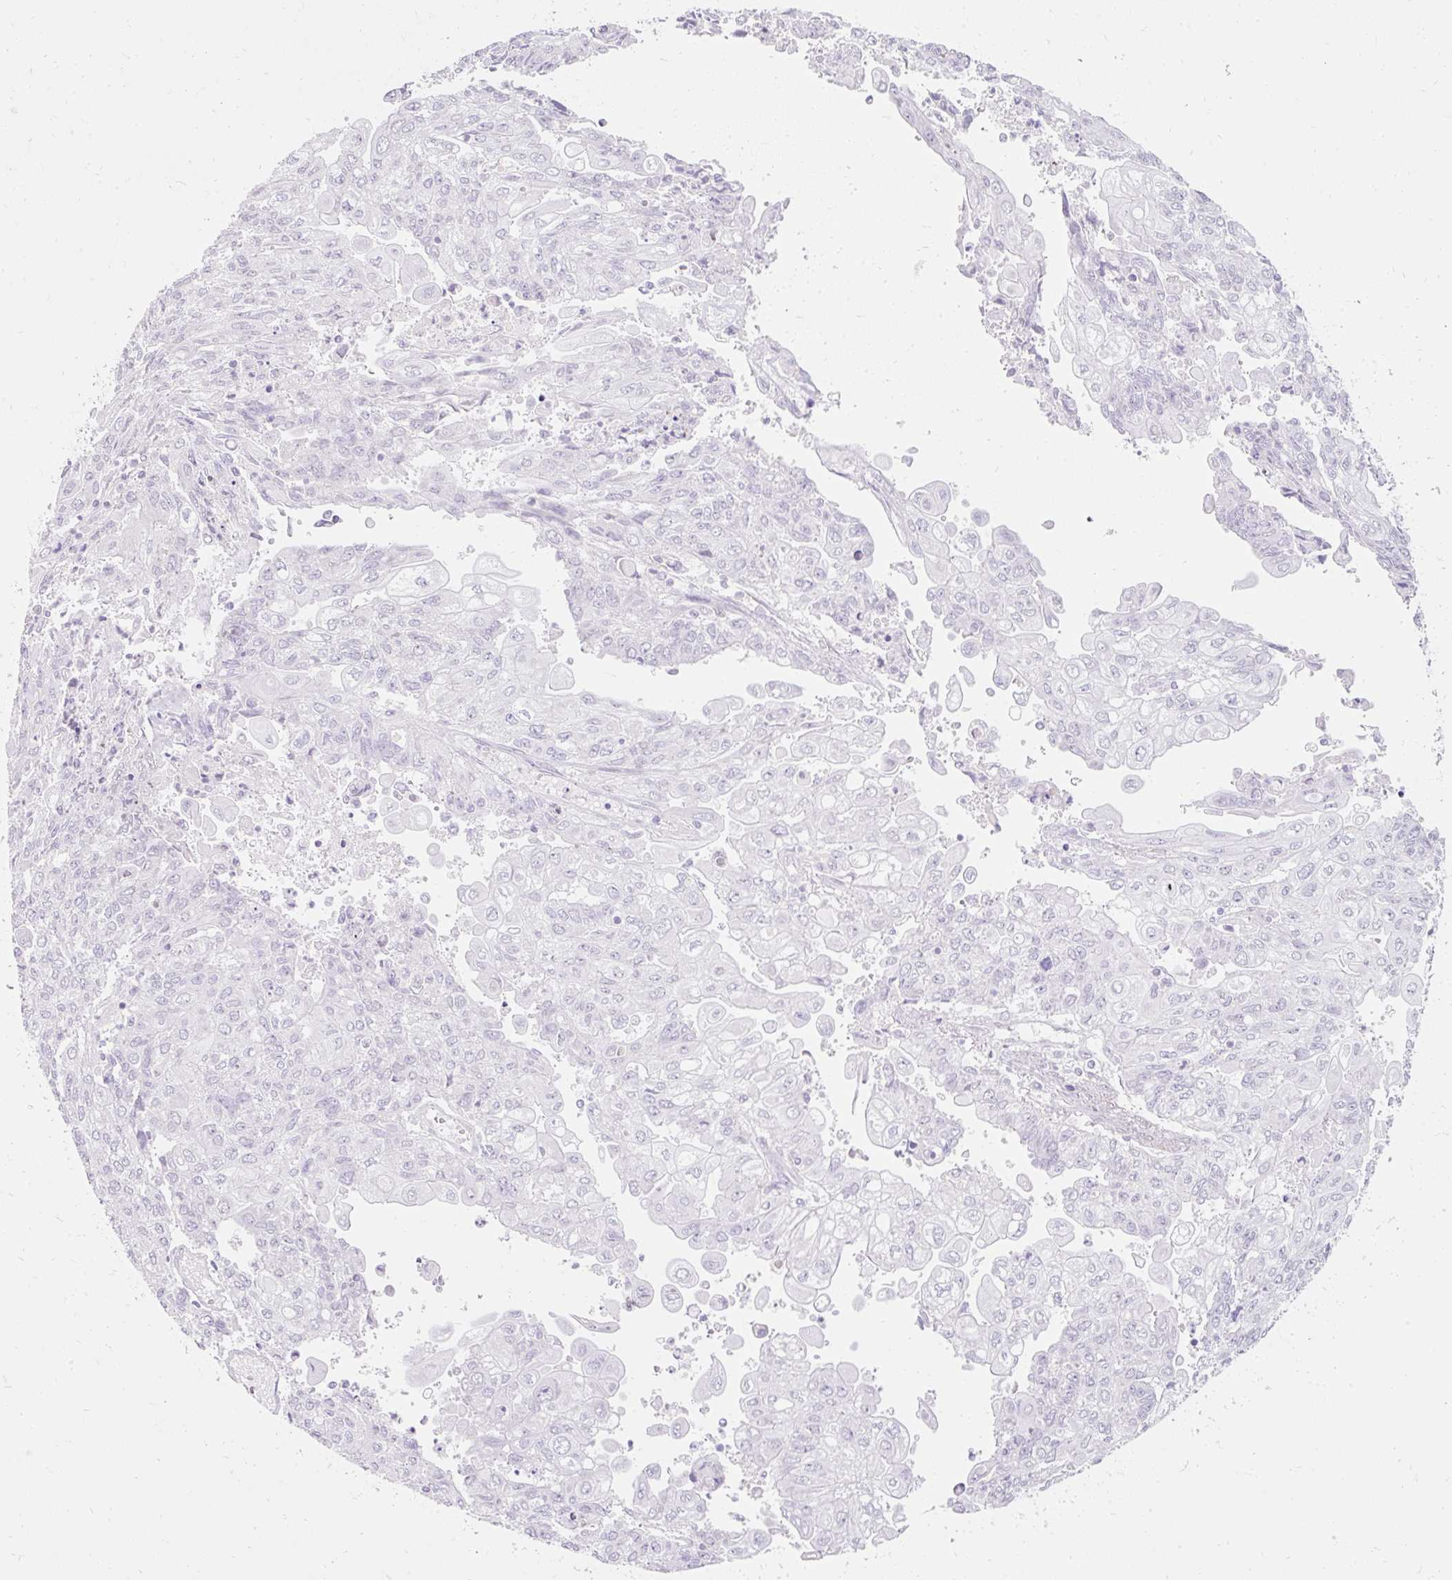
{"staining": {"intensity": "negative", "quantity": "none", "location": "none"}, "tissue": "endometrial cancer", "cell_type": "Tumor cells", "image_type": "cancer", "snomed": [{"axis": "morphology", "description": "Adenocarcinoma, NOS"}, {"axis": "topography", "description": "Endometrium"}], "caption": "Endometrial cancer (adenocarcinoma) was stained to show a protein in brown. There is no significant positivity in tumor cells.", "gene": "ZNF610", "patient": {"sex": "female", "age": 54}}